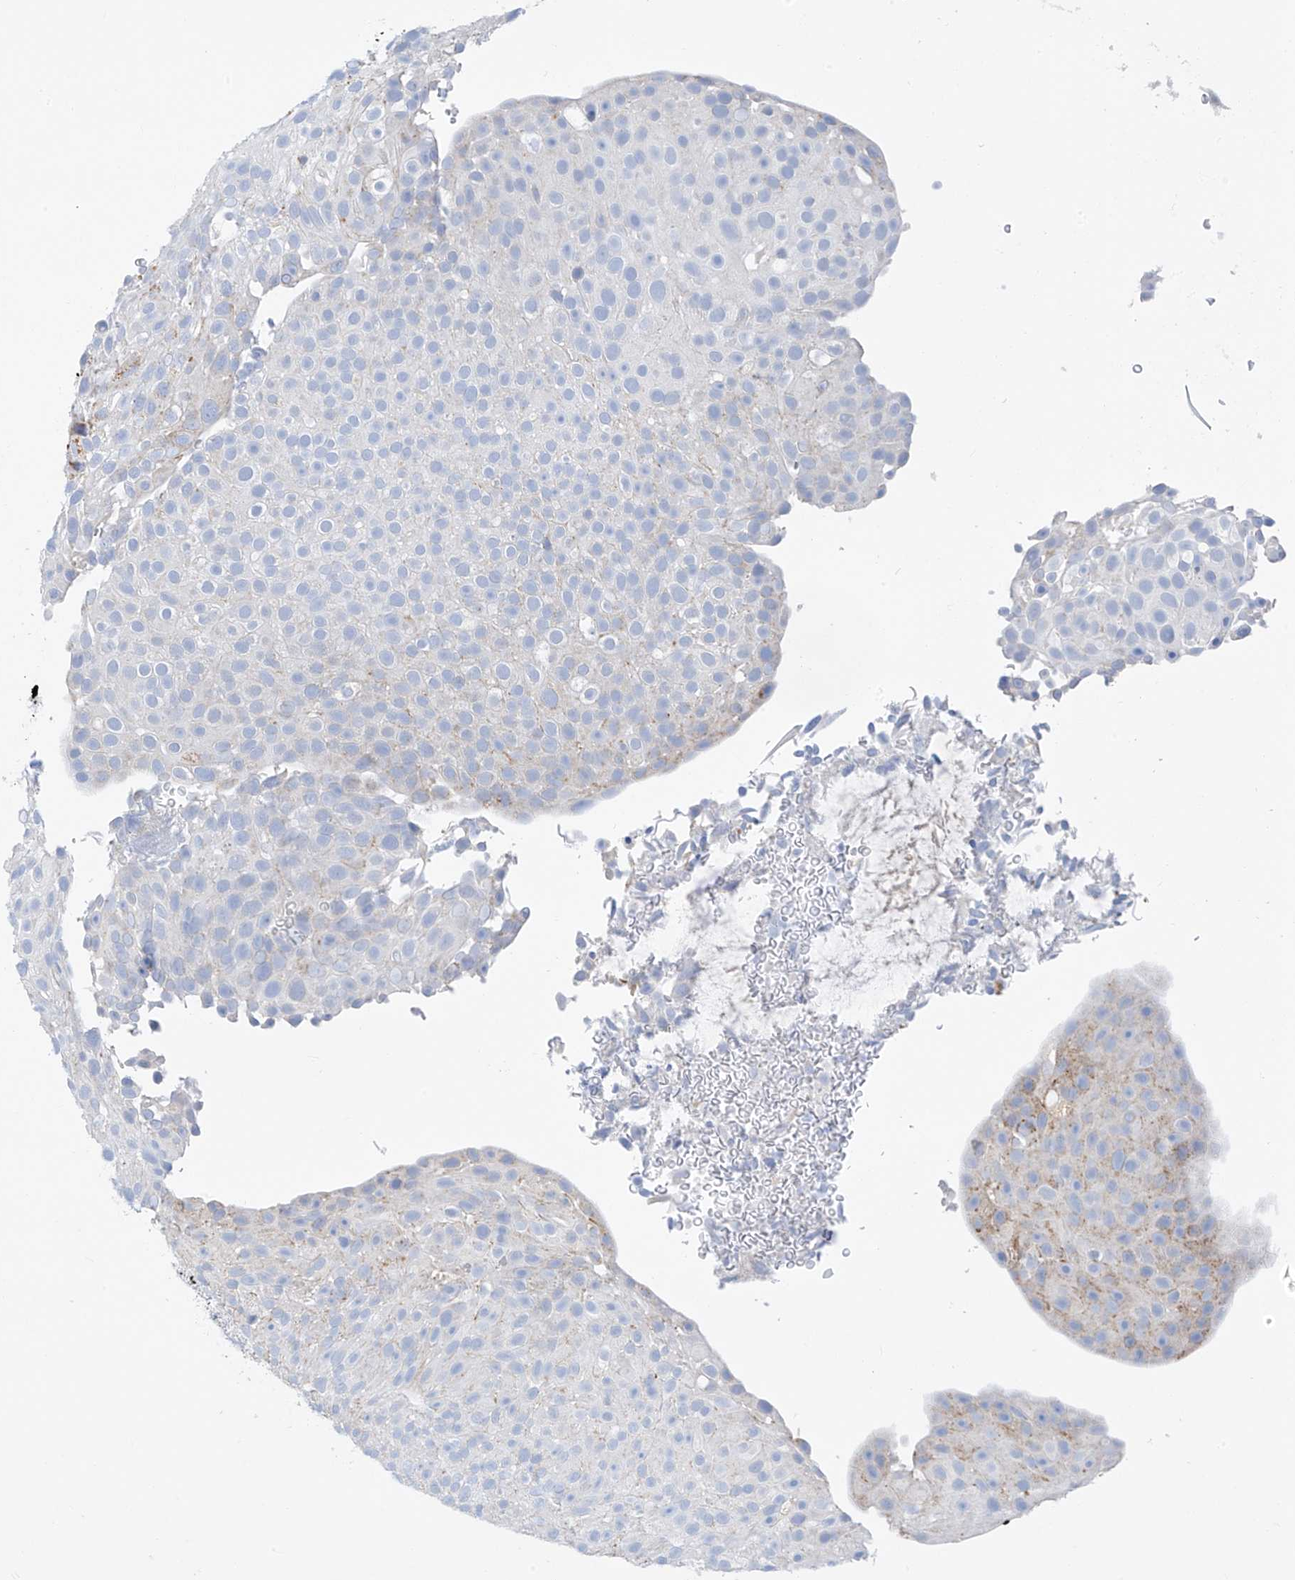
{"staining": {"intensity": "negative", "quantity": "none", "location": "none"}, "tissue": "urothelial cancer", "cell_type": "Tumor cells", "image_type": "cancer", "snomed": [{"axis": "morphology", "description": "Urothelial carcinoma, Low grade"}, {"axis": "topography", "description": "Urinary bladder"}], "caption": "Tumor cells show no significant protein staining in urothelial cancer. (Stains: DAB immunohistochemistry (IHC) with hematoxylin counter stain, Microscopy: brightfield microscopy at high magnification).", "gene": "GLMP", "patient": {"sex": "male", "age": 78}}